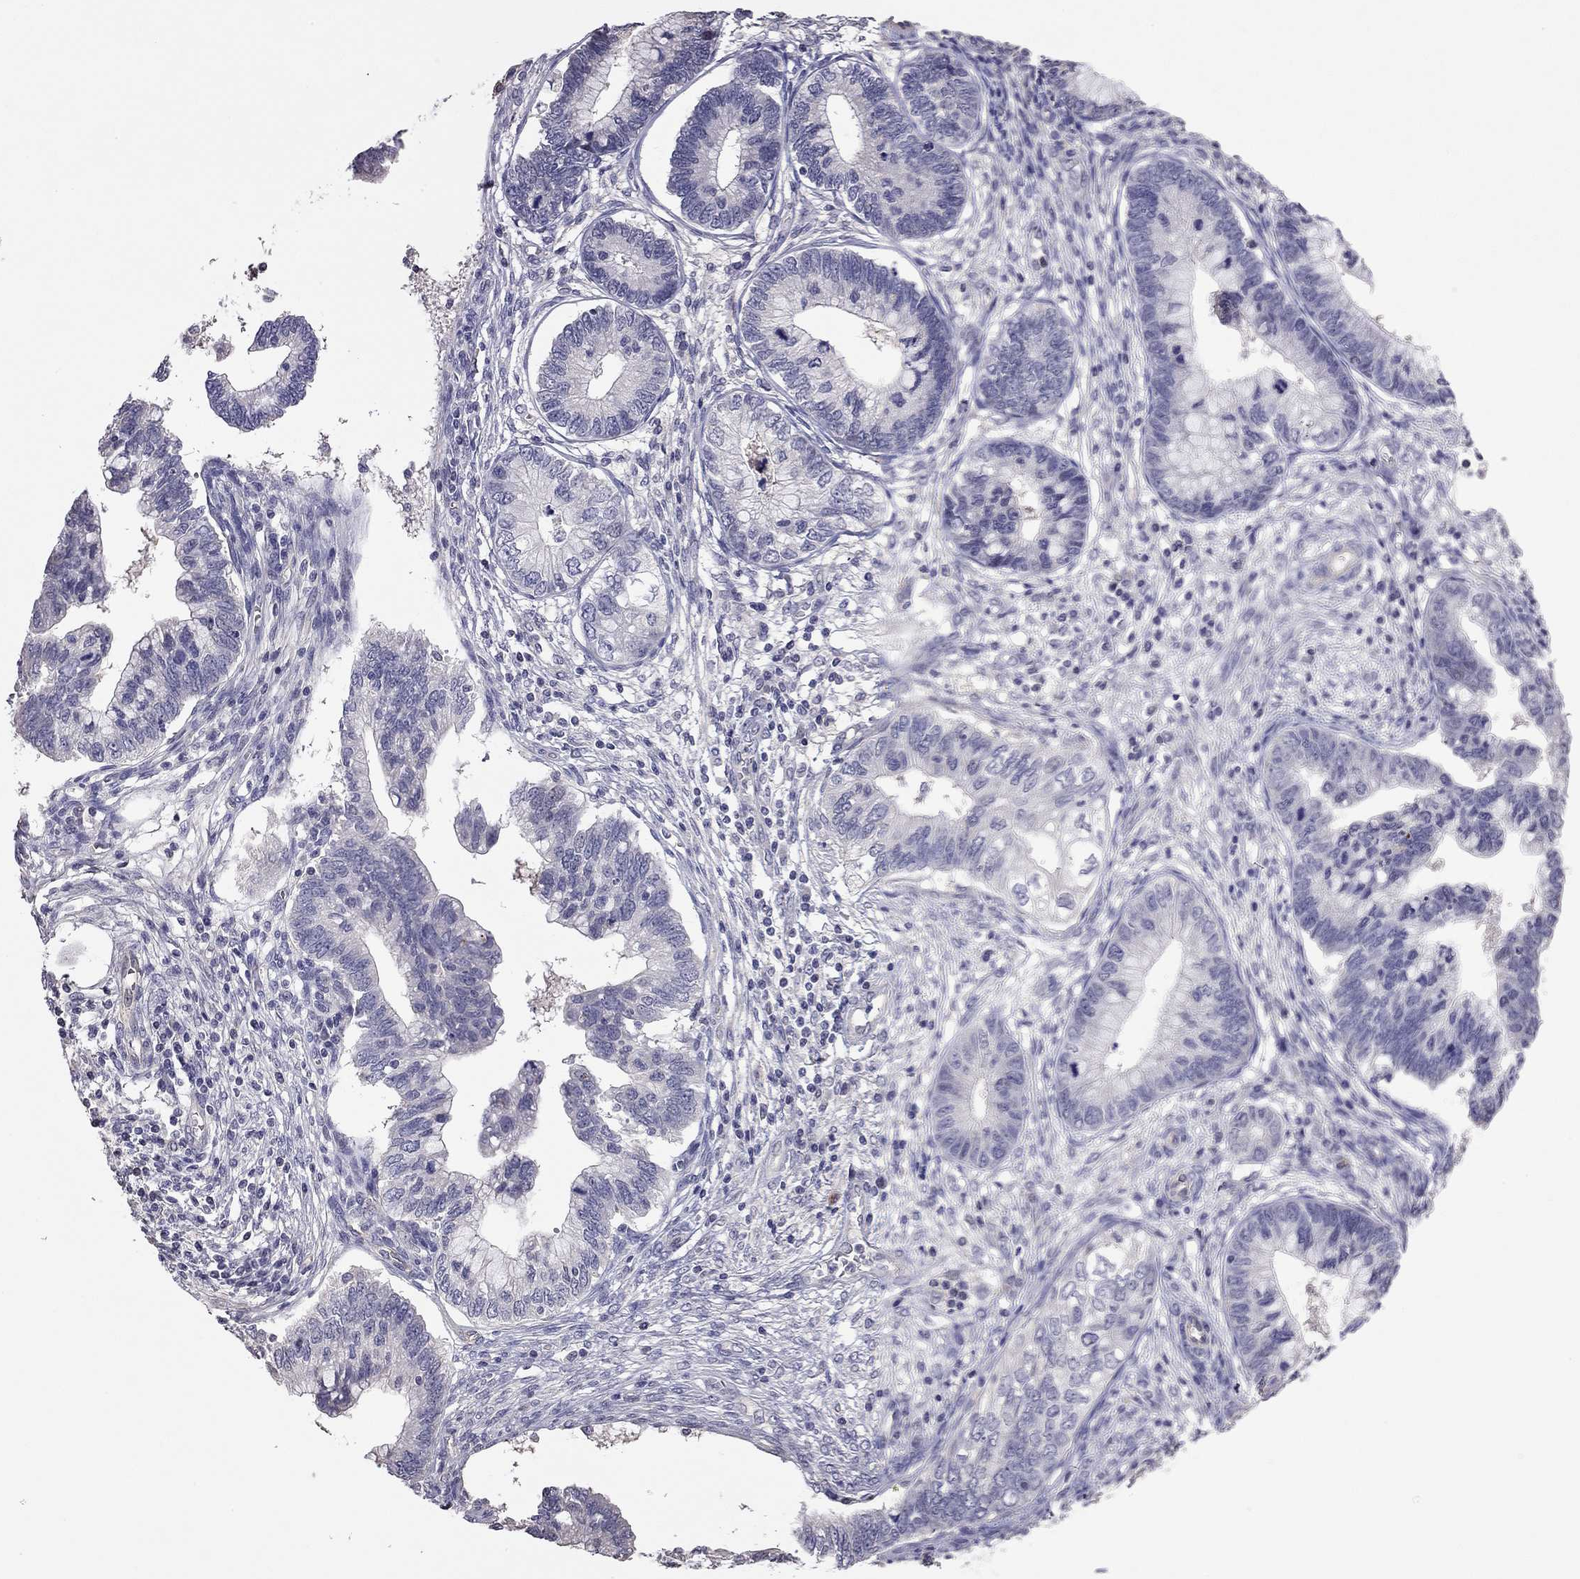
{"staining": {"intensity": "negative", "quantity": "none", "location": "none"}, "tissue": "cervical cancer", "cell_type": "Tumor cells", "image_type": "cancer", "snomed": [{"axis": "morphology", "description": "Adenocarcinoma, NOS"}, {"axis": "topography", "description": "Cervix"}], "caption": "Cervical cancer (adenocarcinoma) was stained to show a protein in brown. There is no significant positivity in tumor cells. (DAB immunohistochemistry (IHC) visualized using brightfield microscopy, high magnification).", "gene": "FEZ1", "patient": {"sex": "female", "age": 44}}